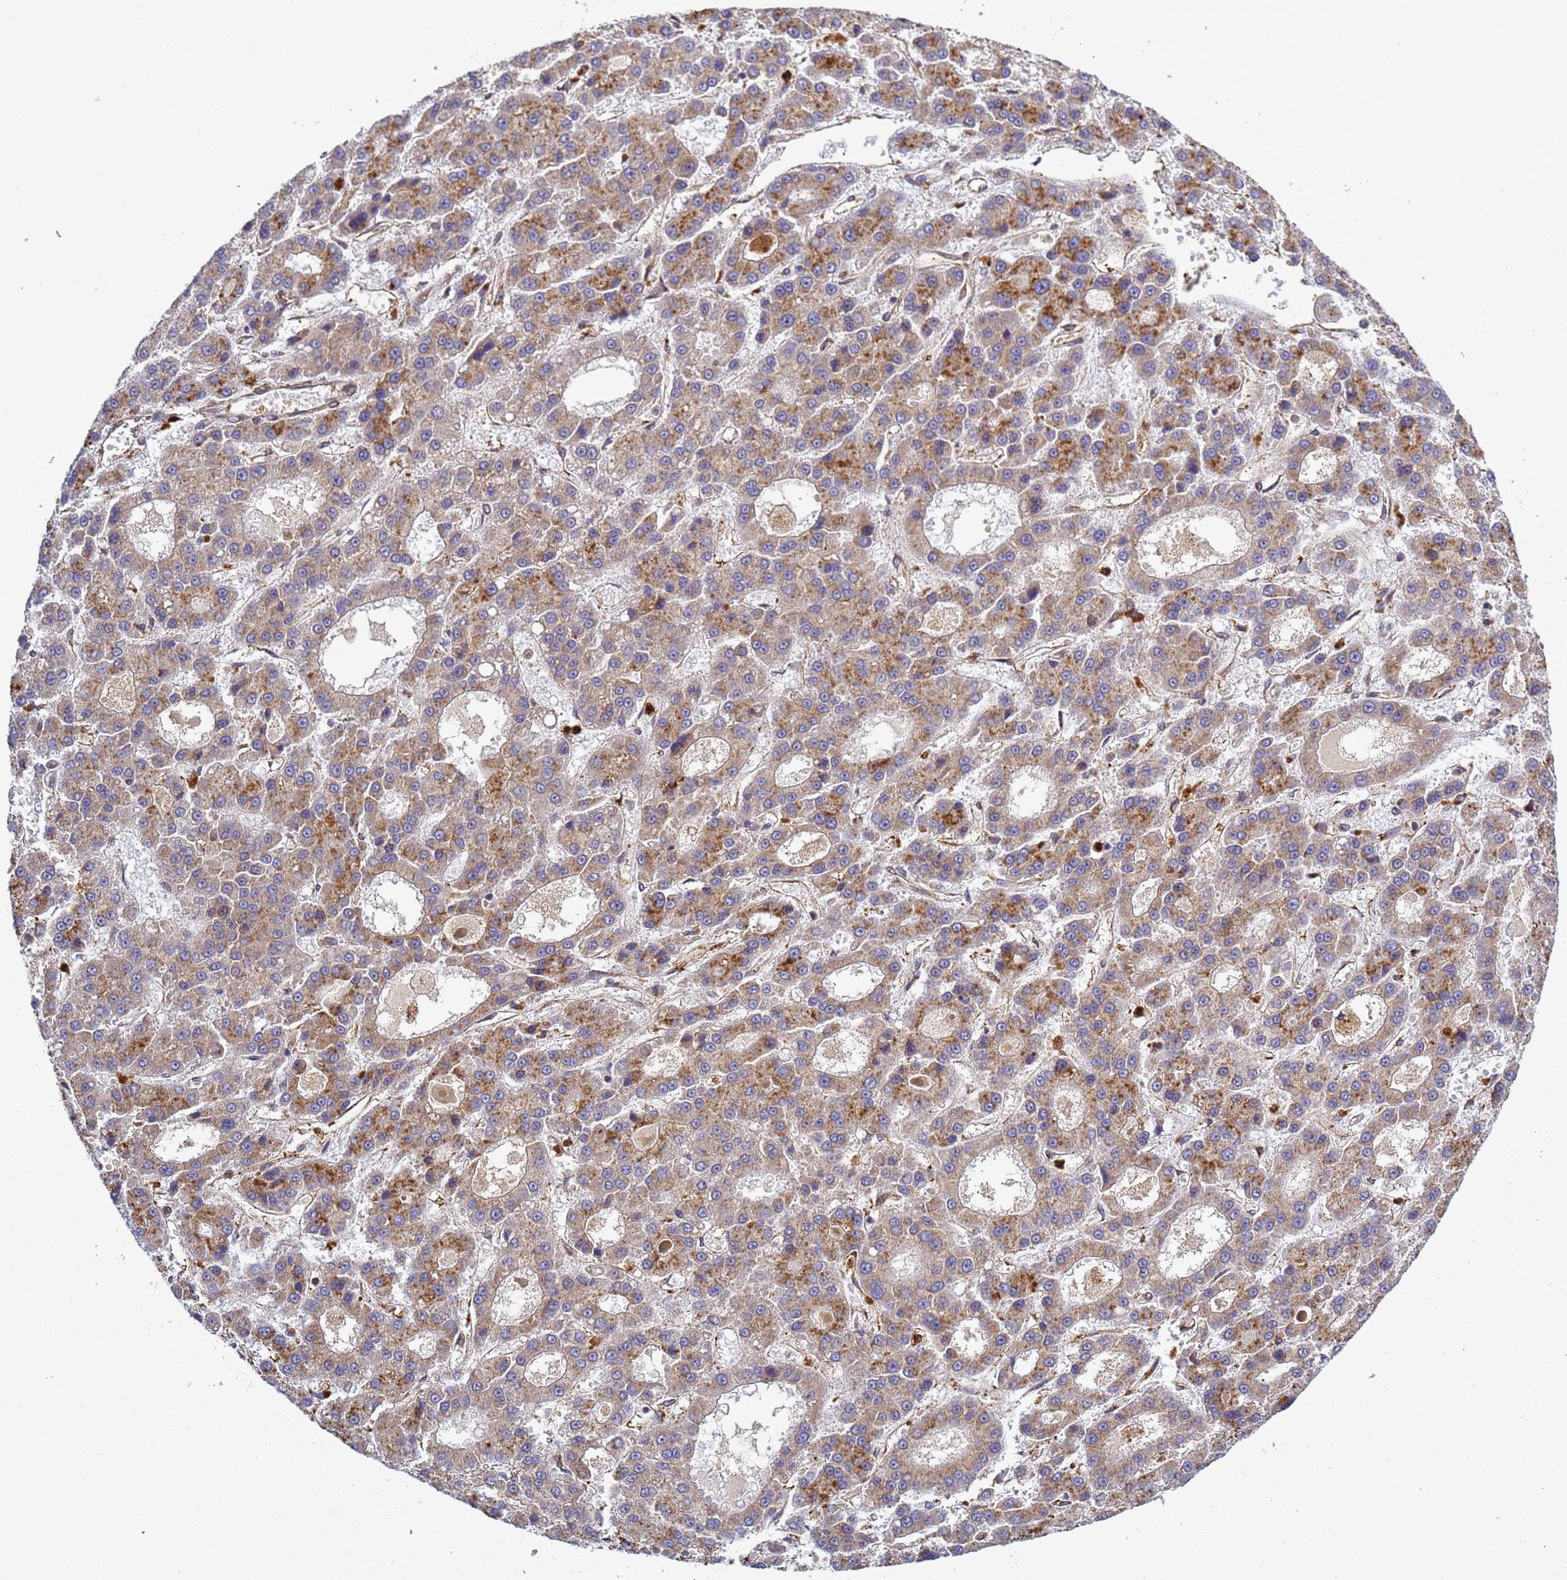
{"staining": {"intensity": "moderate", "quantity": ">75%", "location": "cytoplasmic/membranous"}, "tissue": "liver cancer", "cell_type": "Tumor cells", "image_type": "cancer", "snomed": [{"axis": "morphology", "description": "Carcinoma, Hepatocellular, NOS"}, {"axis": "topography", "description": "Liver"}], "caption": "The histopathology image shows immunohistochemical staining of hepatocellular carcinoma (liver). There is moderate cytoplasmic/membranous staining is identified in approximately >75% of tumor cells.", "gene": "C8orf34", "patient": {"sex": "male", "age": 70}}